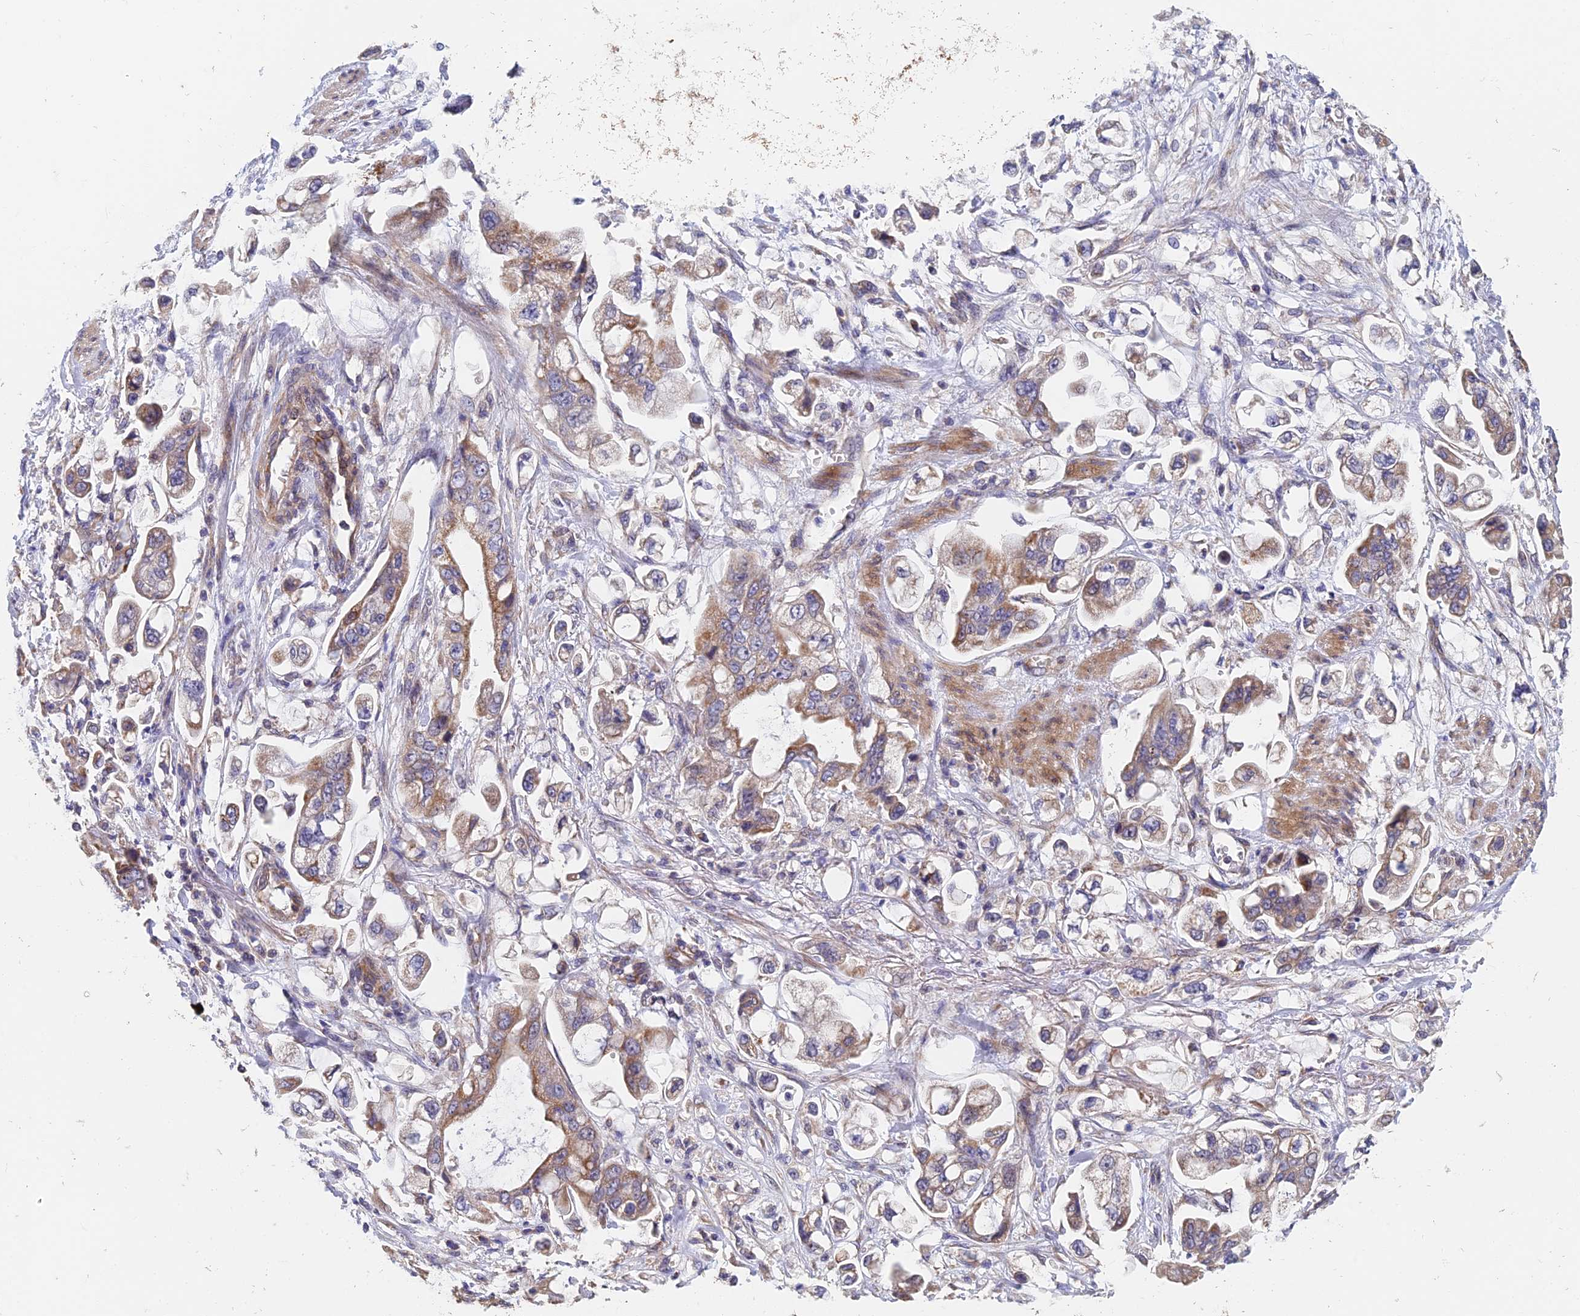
{"staining": {"intensity": "moderate", "quantity": "25%-75%", "location": "cytoplasmic/membranous"}, "tissue": "stomach cancer", "cell_type": "Tumor cells", "image_type": "cancer", "snomed": [{"axis": "morphology", "description": "Adenocarcinoma, NOS"}, {"axis": "topography", "description": "Stomach"}], "caption": "Human stomach cancer (adenocarcinoma) stained with a protein marker demonstrates moderate staining in tumor cells.", "gene": "ECSIT", "patient": {"sex": "male", "age": 62}}